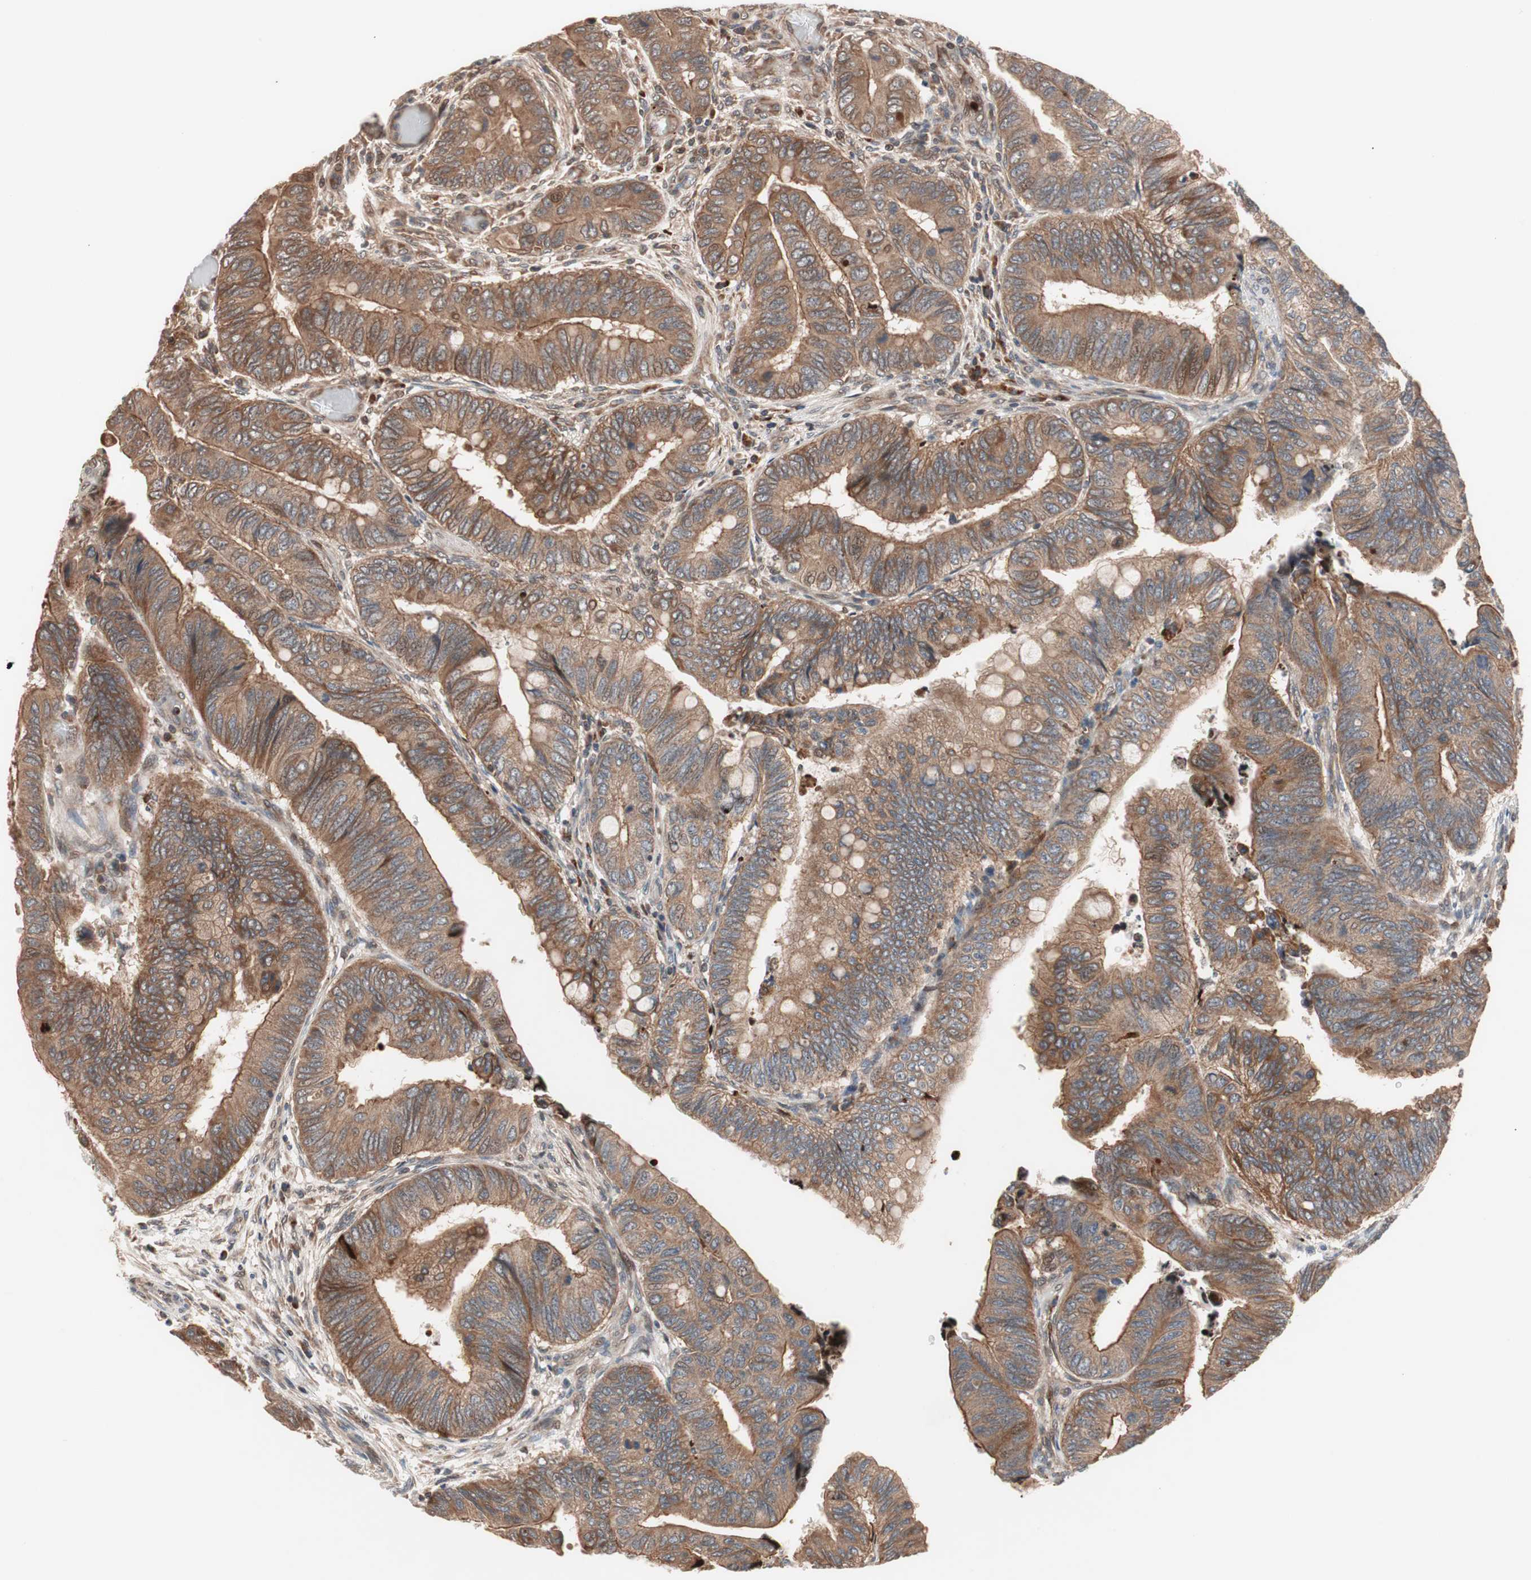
{"staining": {"intensity": "strong", "quantity": ">75%", "location": "cytoplasmic/membranous"}, "tissue": "colorectal cancer", "cell_type": "Tumor cells", "image_type": "cancer", "snomed": [{"axis": "morphology", "description": "Normal tissue, NOS"}, {"axis": "morphology", "description": "Adenocarcinoma, NOS"}, {"axis": "topography", "description": "Rectum"}, {"axis": "topography", "description": "Peripheral nerve tissue"}], "caption": "This image reveals immunohistochemistry (IHC) staining of human colorectal adenocarcinoma, with high strong cytoplasmic/membranous staining in about >75% of tumor cells.", "gene": "NF2", "patient": {"sex": "male", "age": 92}}